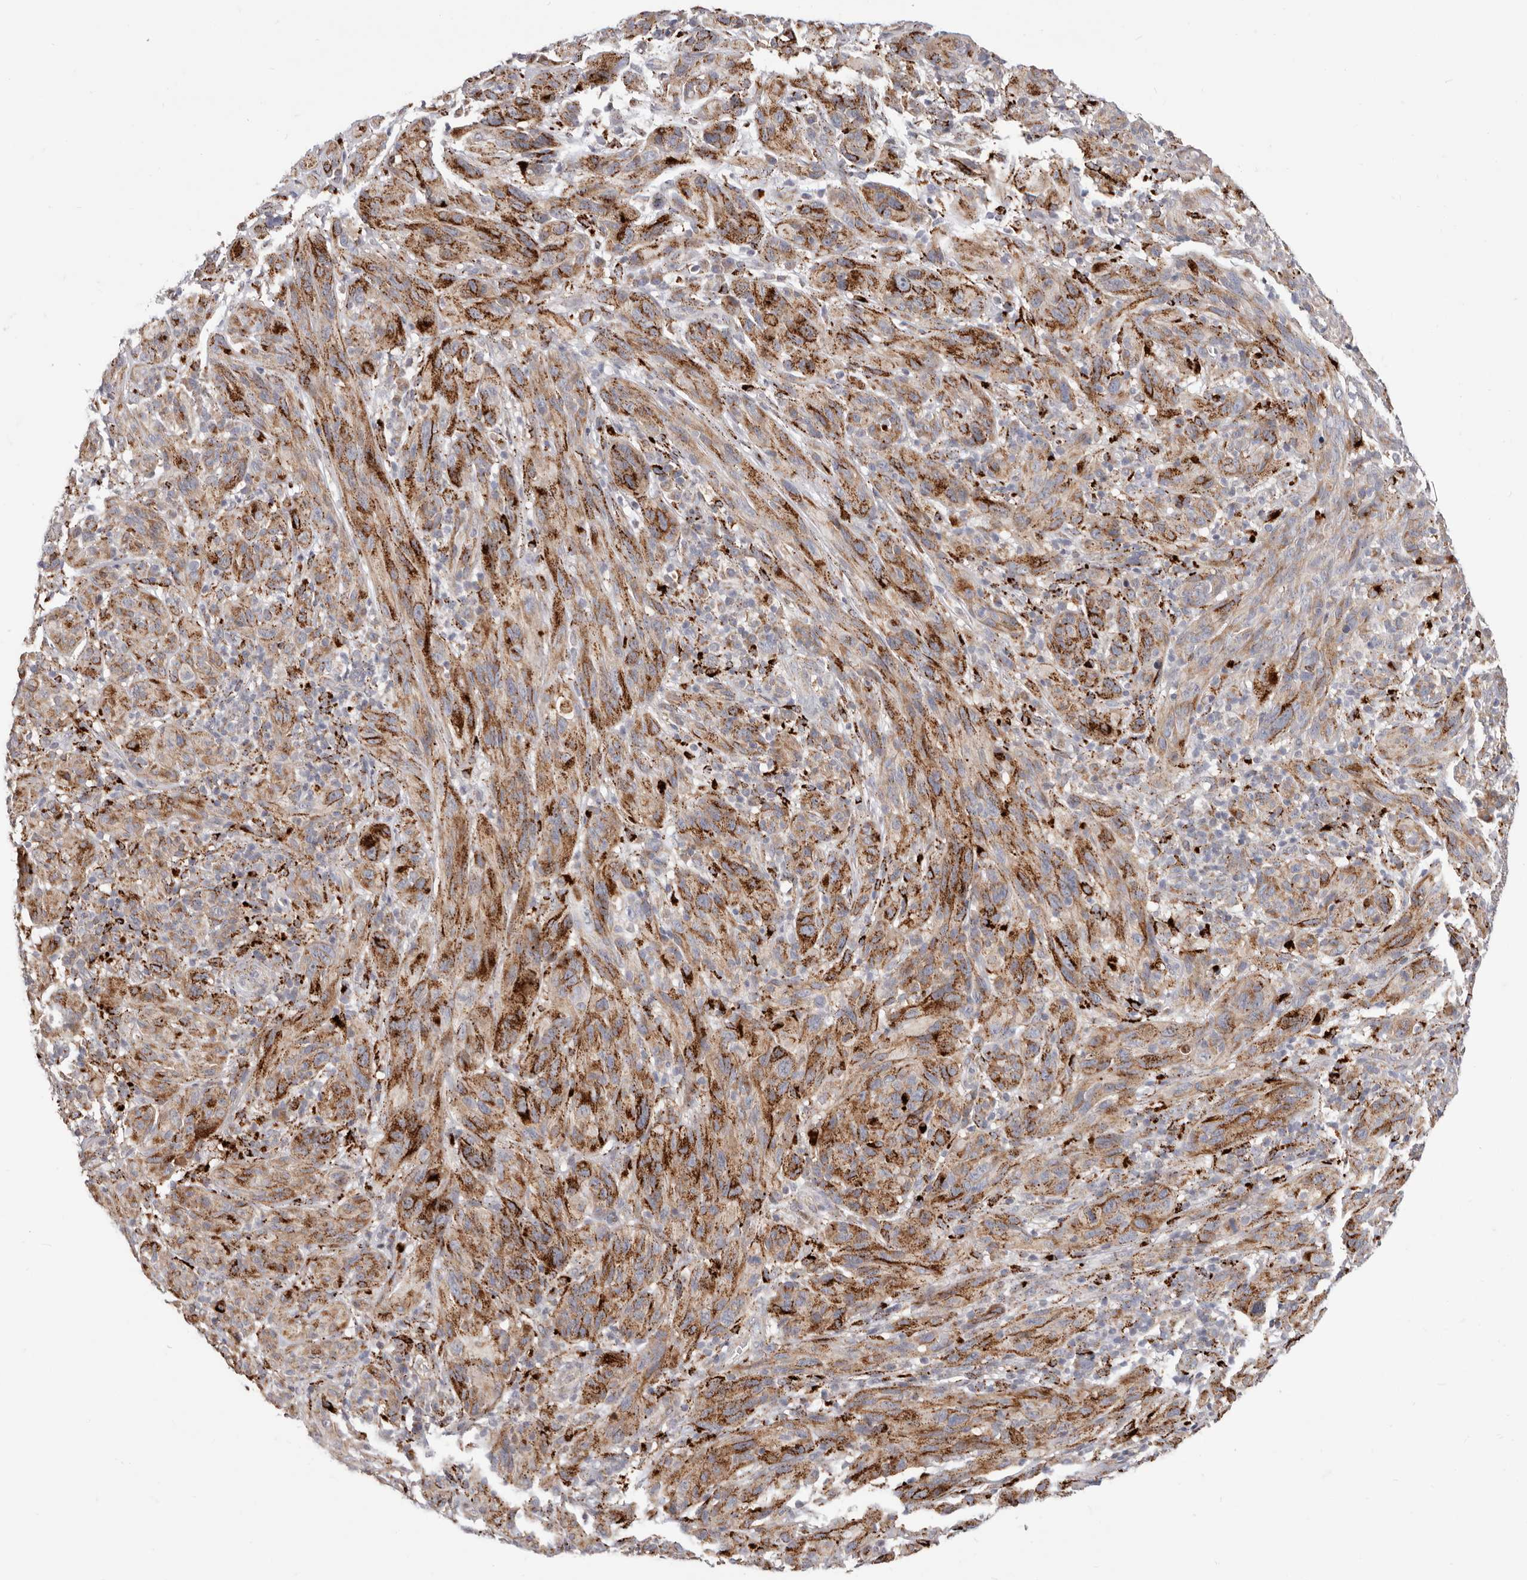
{"staining": {"intensity": "strong", "quantity": "25%-75%", "location": "cytoplasmic/membranous"}, "tissue": "melanoma", "cell_type": "Tumor cells", "image_type": "cancer", "snomed": [{"axis": "morphology", "description": "Malignant melanoma, NOS"}, {"axis": "topography", "description": "Skin of head"}], "caption": "Human melanoma stained with a protein marker reveals strong staining in tumor cells.", "gene": "TOR3A", "patient": {"sex": "male", "age": 96}}